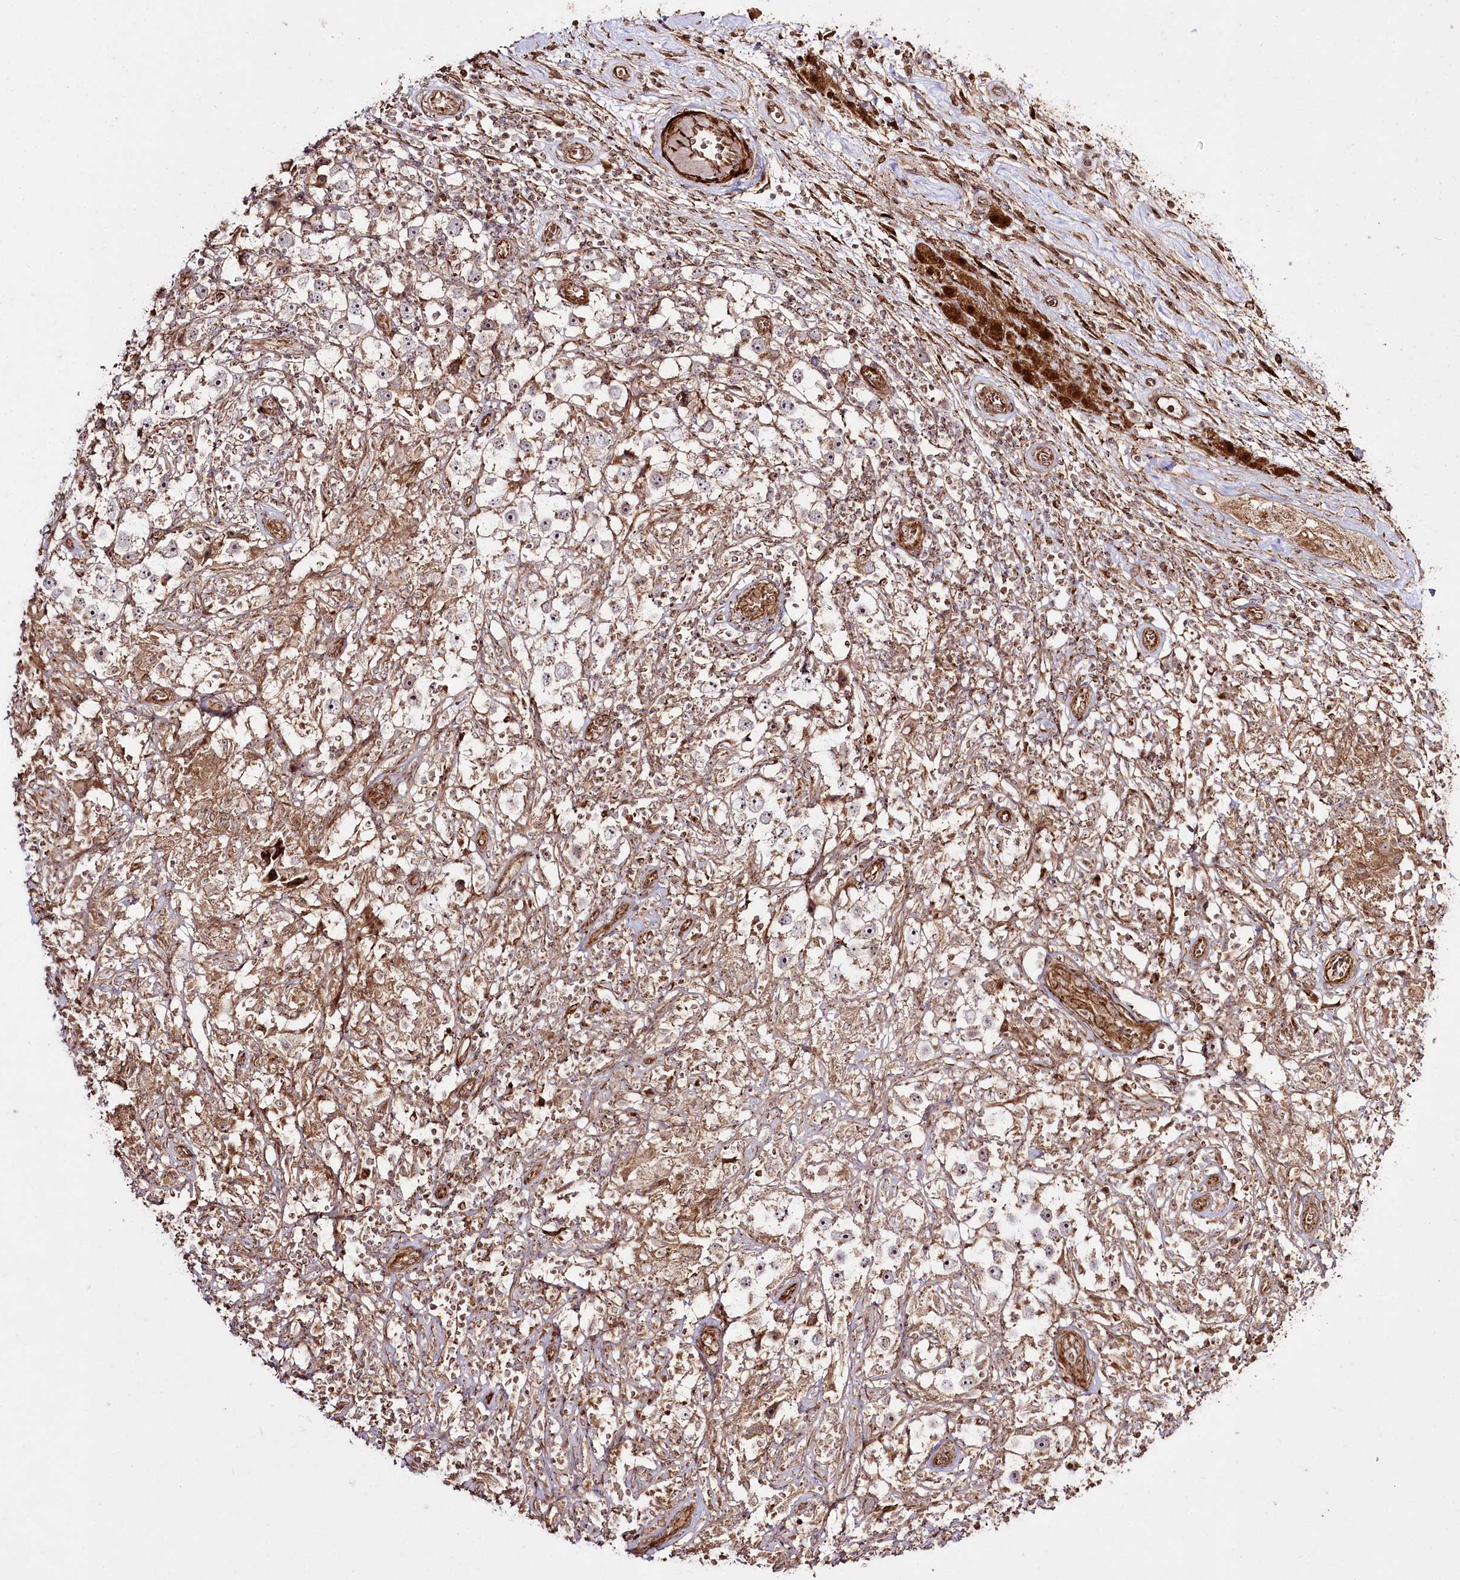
{"staining": {"intensity": "weak", "quantity": "25%-75%", "location": "cytoplasmic/membranous"}, "tissue": "testis cancer", "cell_type": "Tumor cells", "image_type": "cancer", "snomed": [{"axis": "morphology", "description": "Seminoma, NOS"}, {"axis": "topography", "description": "Testis"}], "caption": "A brown stain highlights weak cytoplasmic/membranous expression of a protein in human testis seminoma tumor cells. The protein of interest is shown in brown color, while the nuclei are stained blue.", "gene": "REXO2", "patient": {"sex": "male", "age": 49}}